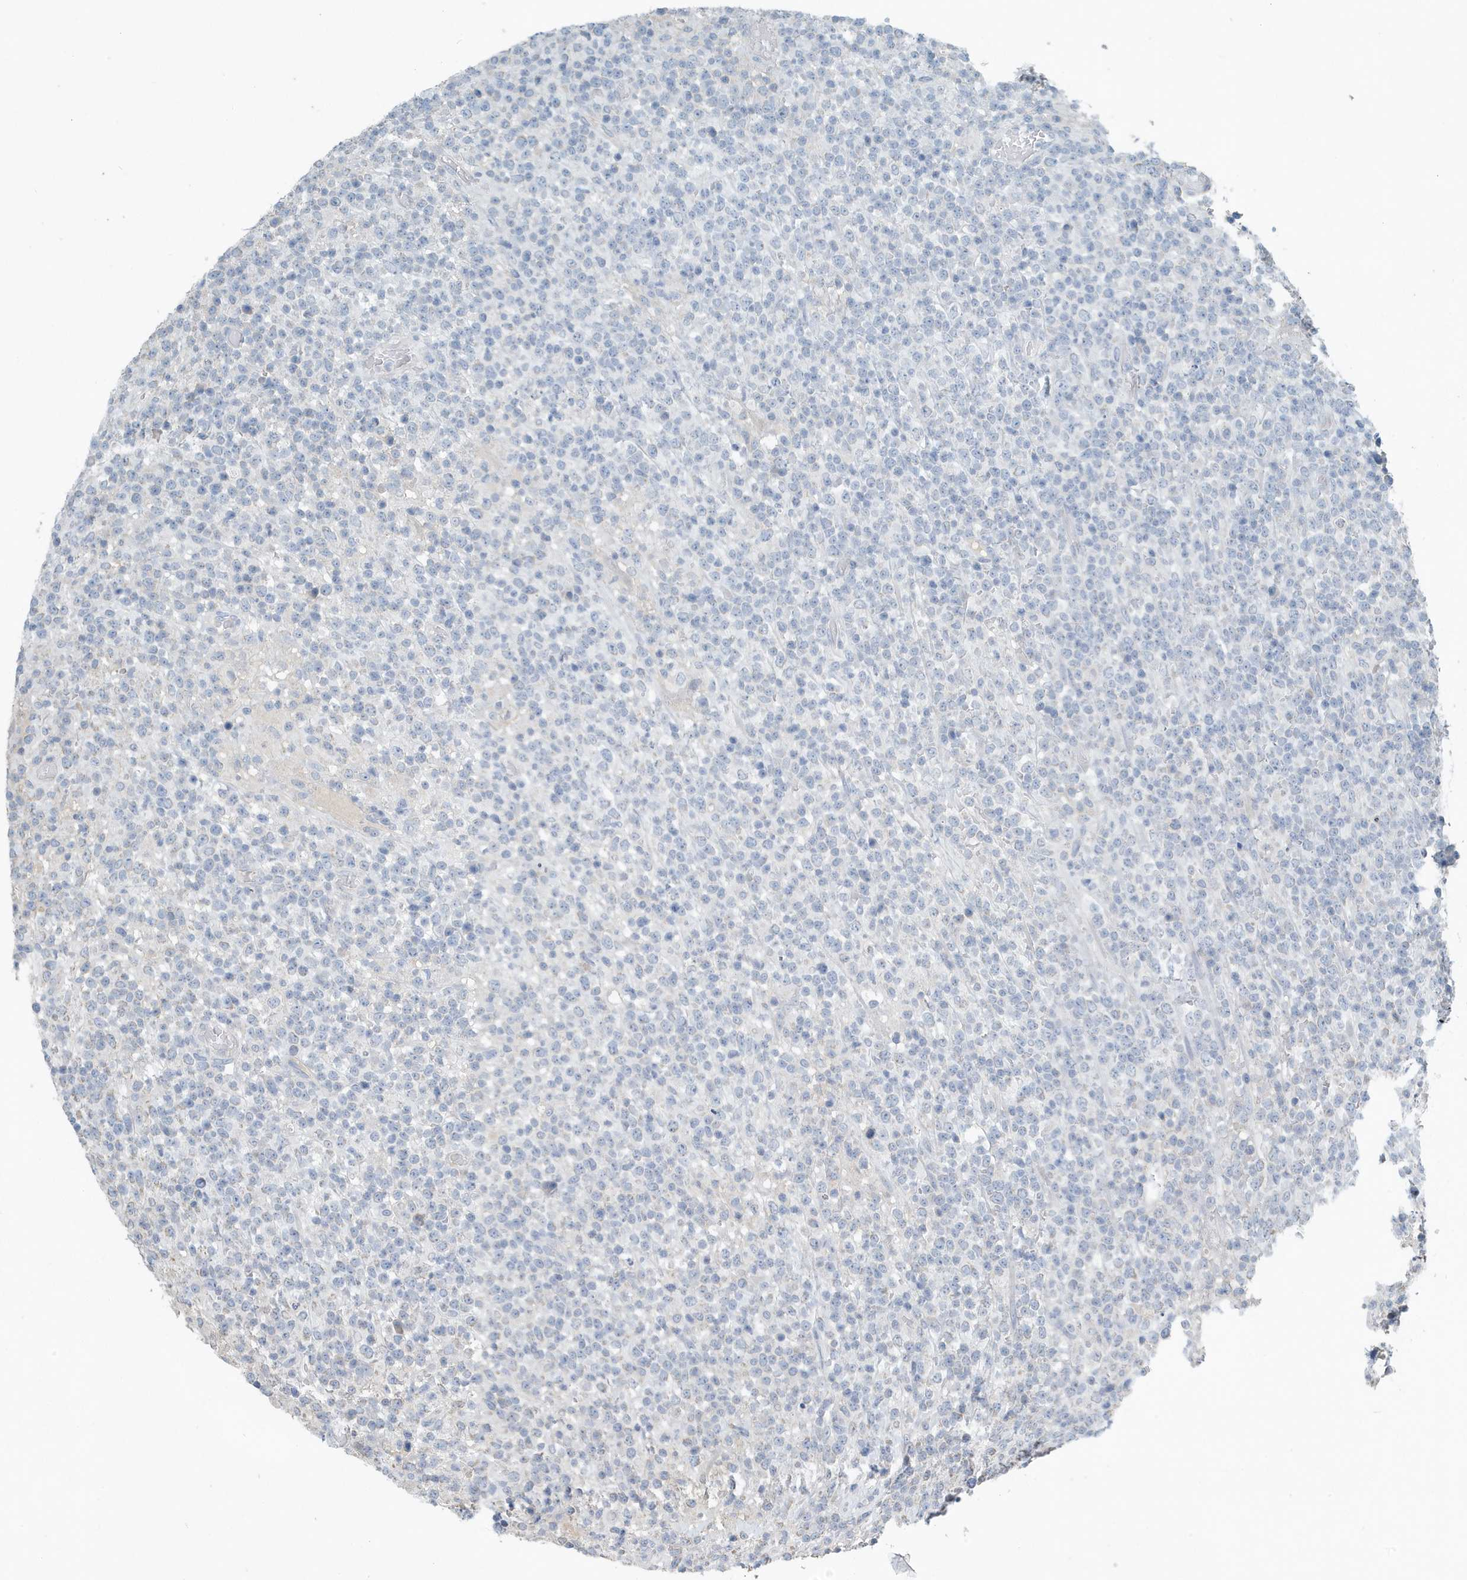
{"staining": {"intensity": "negative", "quantity": "none", "location": "none"}, "tissue": "lymphoma", "cell_type": "Tumor cells", "image_type": "cancer", "snomed": [{"axis": "morphology", "description": "Malignant lymphoma, non-Hodgkin's type, High grade"}, {"axis": "topography", "description": "Colon"}], "caption": "High-grade malignant lymphoma, non-Hodgkin's type was stained to show a protein in brown. There is no significant expression in tumor cells. (Immunohistochemistry (ihc), brightfield microscopy, high magnification).", "gene": "UGT2B4", "patient": {"sex": "female", "age": 53}}